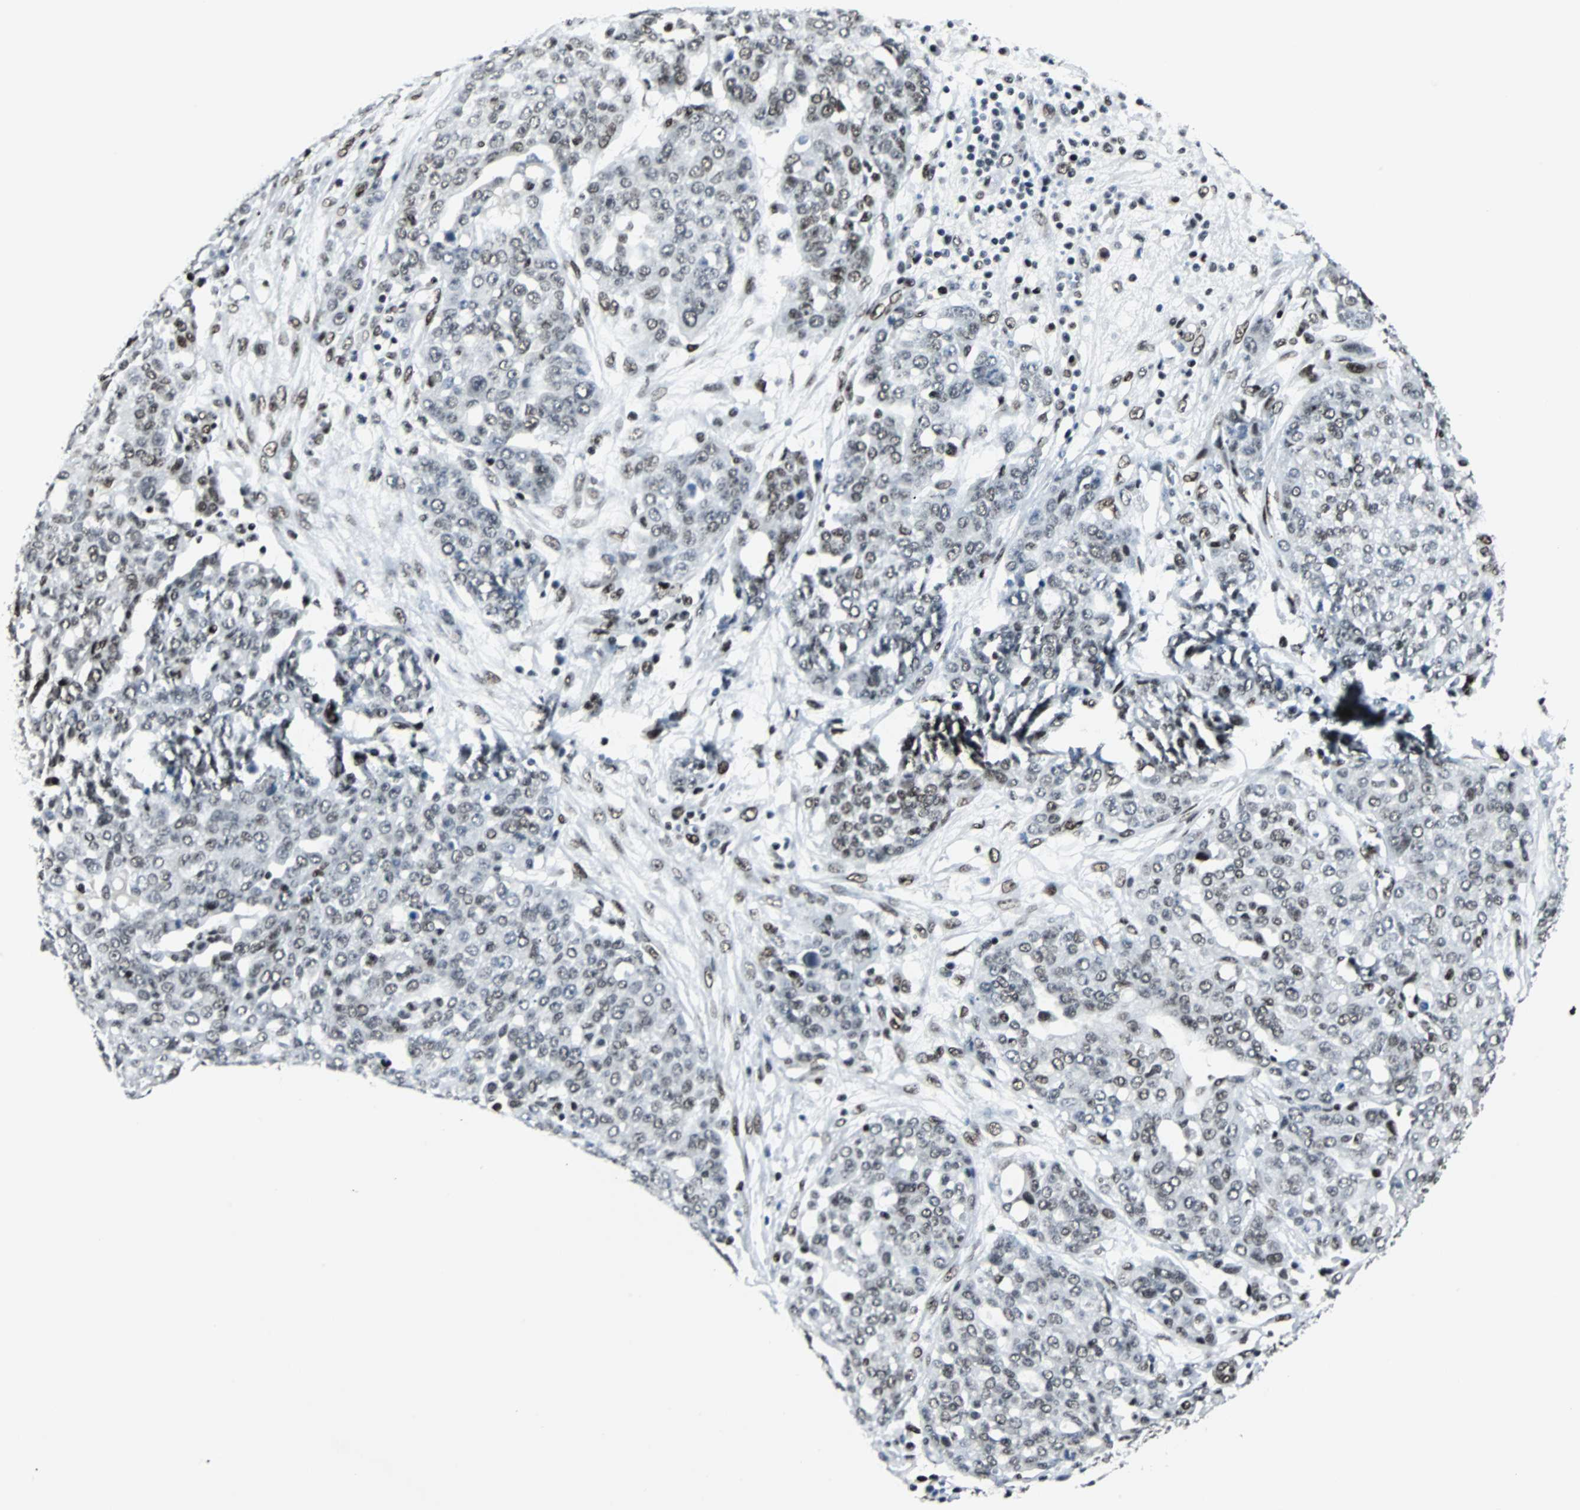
{"staining": {"intensity": "weak", "quantity": ">75%", "location": "nuclear"}, "tissue": "ovarian cancer", "cell_type": "Tumor cells", "image_type": "cancer", "snomed": [{"axis": "morphology", "description": "Cystadenocarcinoma, serous, NOS"}, {"axis": "topography", "description": "Soft tissue"}, {"axis": "topography", "description": "Ovary"}], "caption": "IHC (DAB) staining of ovarian cancer (serous cystadenocarcinoma) exhibits weak nuclear protein positivity in approximately >75% of tumor cells.", "gene": "MEF2D", "patient": {"sex": "female", "age": 57}}